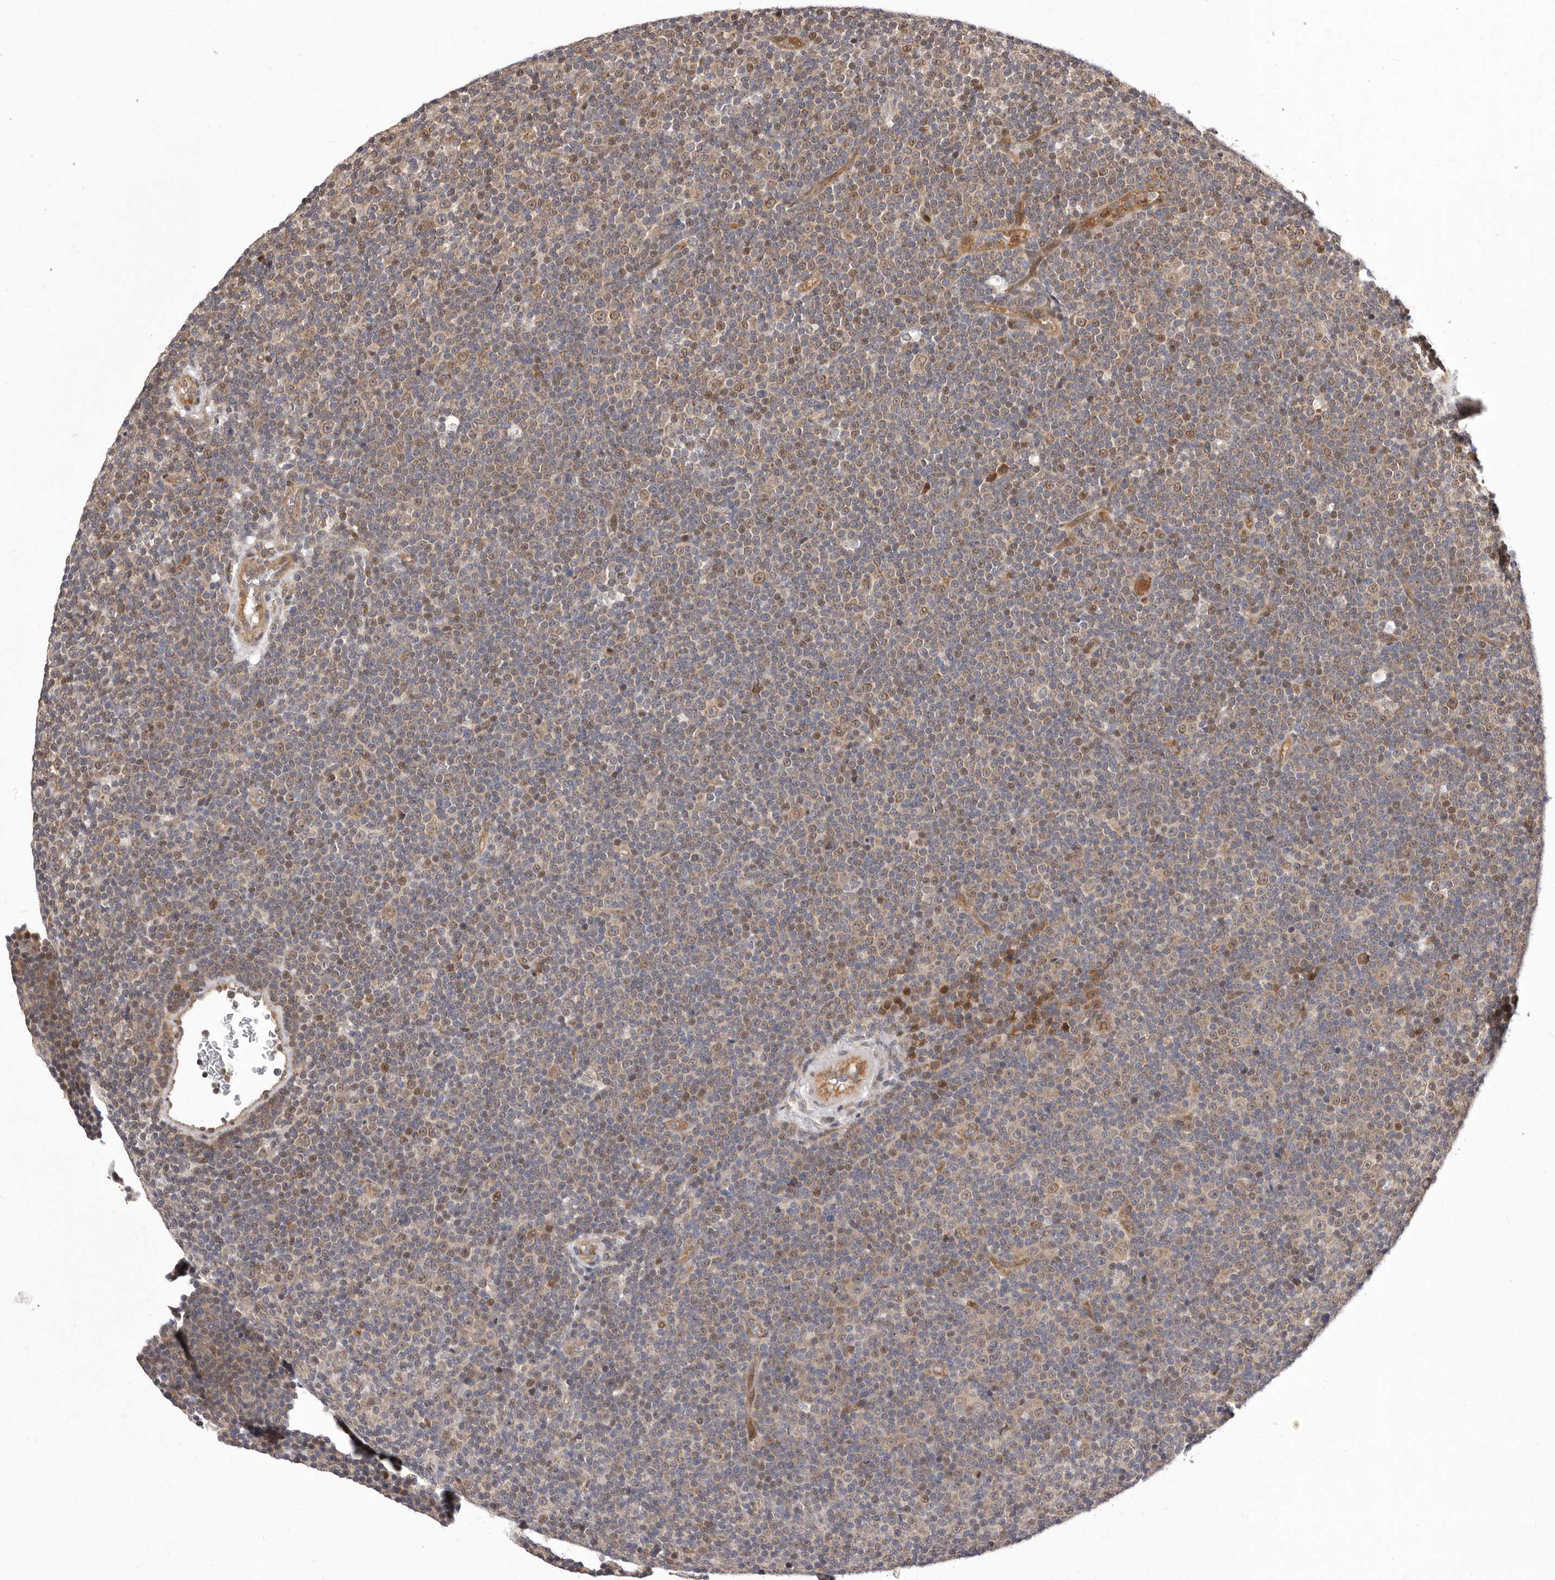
{"staining": {"intensity": "moderate", "quantity": "25%-75%", "location": "cytoplasmic/membranous"}, "tissue": "lymphoma", "cell_type": "Tumor cells", "image_type": "cancer", "snomed": [{"axis": "morphology", "description": "Malignant lymphoma, non-Hodgkin's type, Low grade"}, {"axis": "topography", "description": "Lymph node"}], "caption": "Approximately 25%-75% of tumor cells in human lymphoma reveal moderate cytoplasmic/membranous protein expression as visualized by brown immunohistochemical staining.", "gene": "GLRX3", "patient": {"sex": "female", "age": 67}}